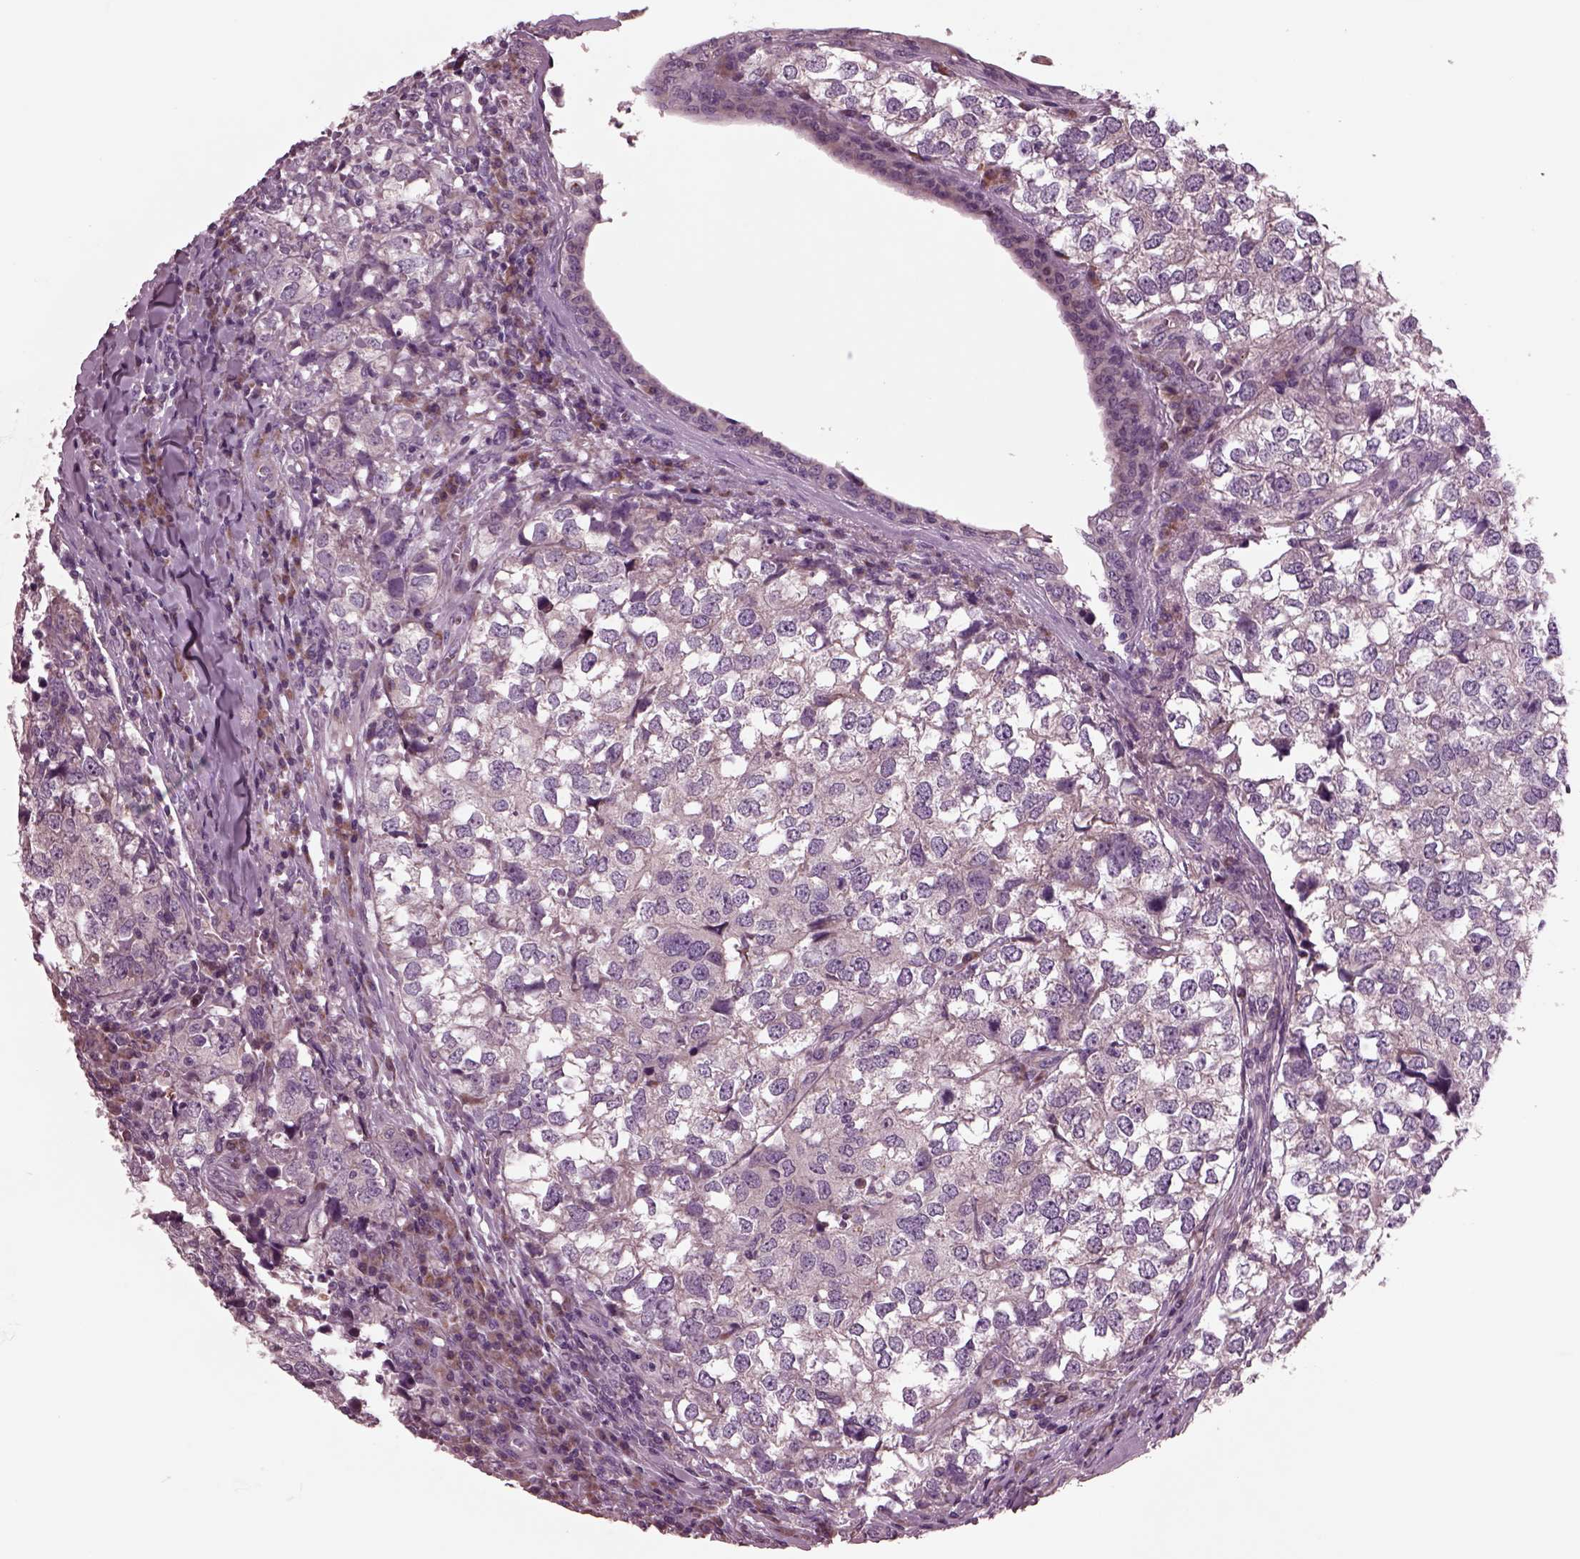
{"staining": {"intensity": "weak", "quantity": "25%-75%", "location": "cytoplasmic/membranous"}, "tissue": "breast cancer", "cell_type": "Tumor cells", "image_type": "cancer", "snomed": [{"axis": "morphology", "description": "Duct carcinoma"}, {"axis": "topography", "description": "Breast"}], "caption": "Brown immunohistochemical staining in intraductal carcinoma (breast) exhibits weak cytoplasmic/membranous staining in approximately 25%-75% of tumor cells. (IHC, brightfield microscopy, high magnification).", "gene": "AP4M1", "patient": {"sex": "female", "age": 30}}